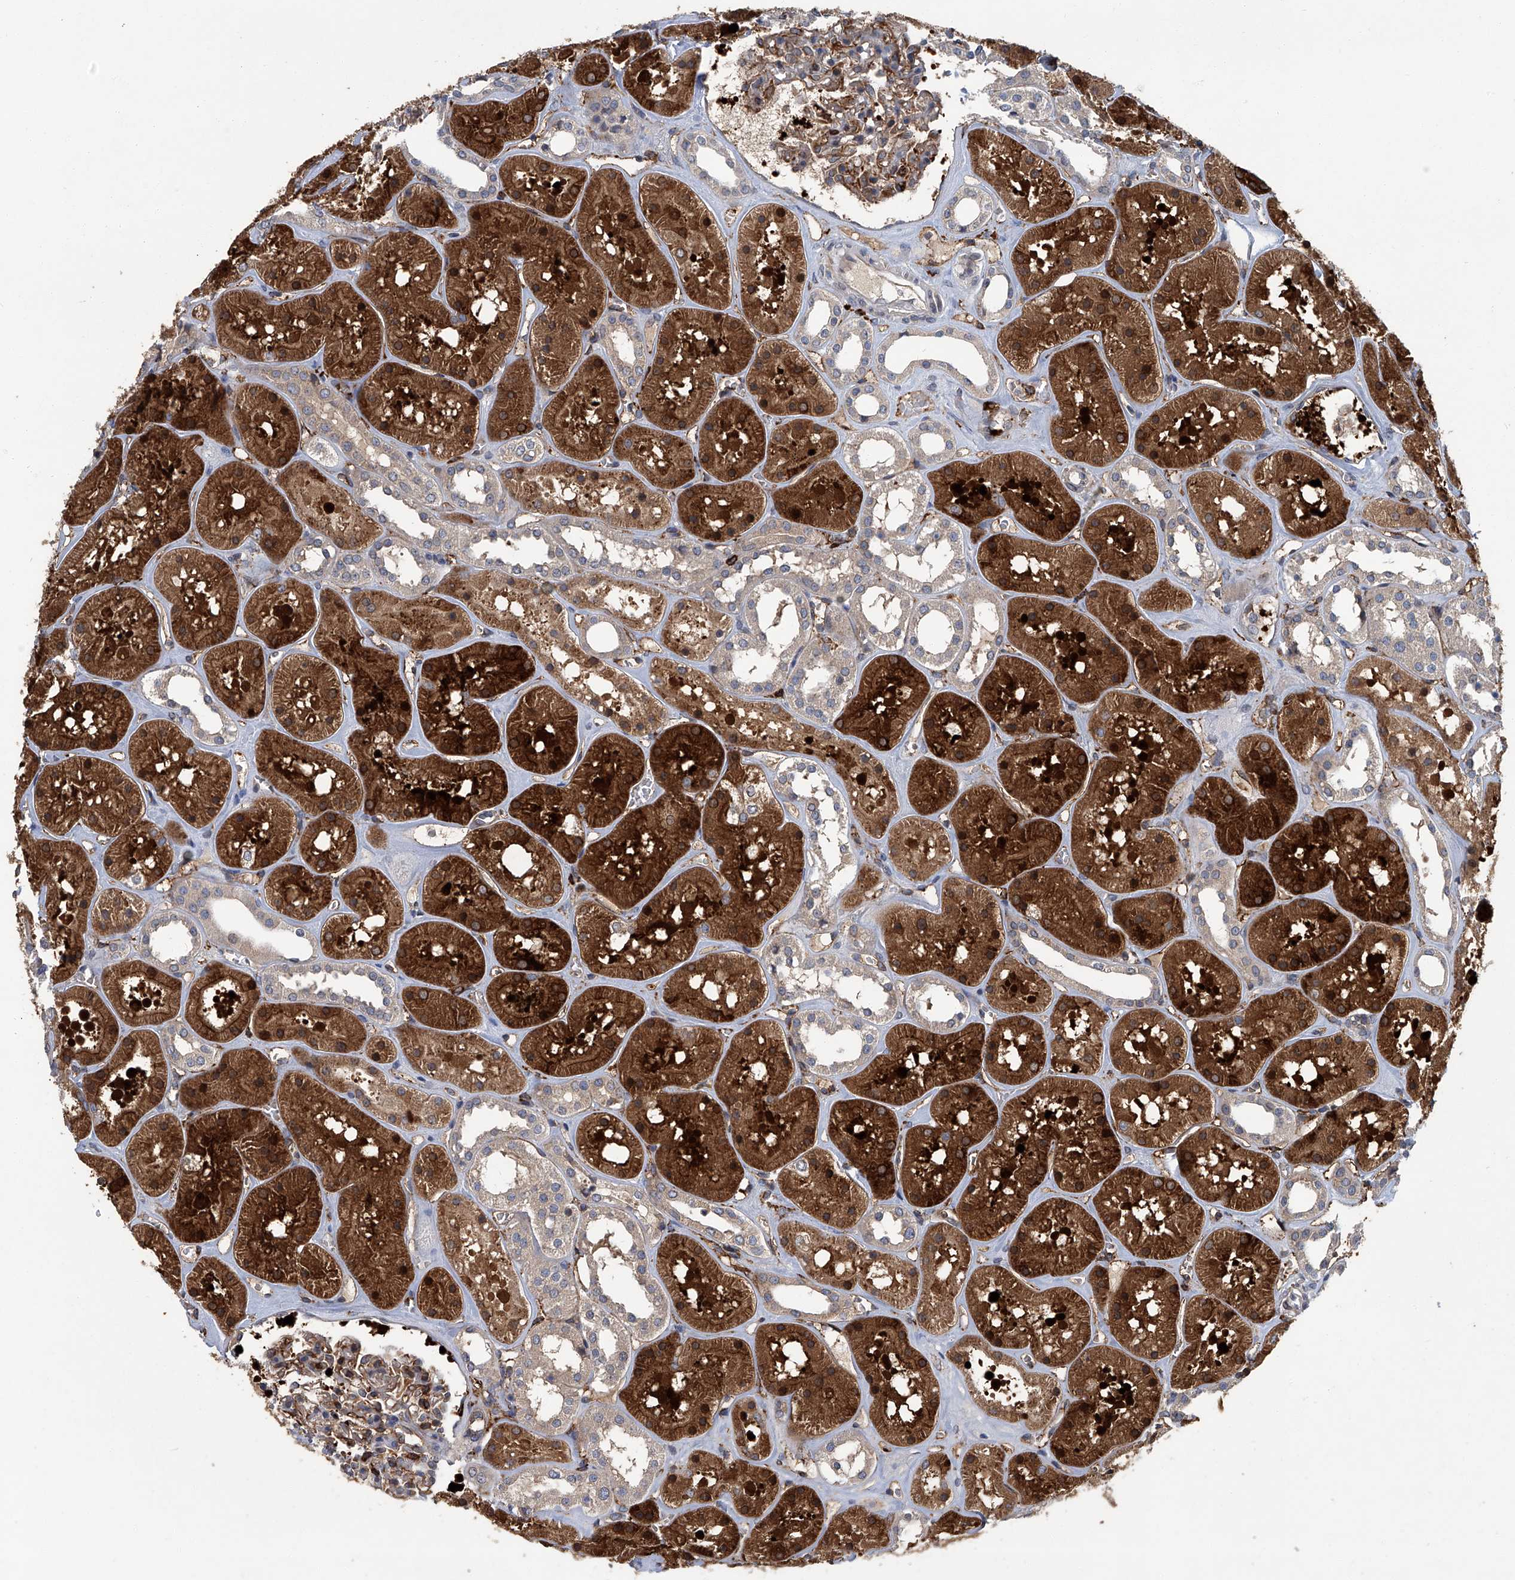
{"staining": {"intensity": "moderate", "quantity": "25%-75%", "location": "cytoplasmic/membranous"}, "tissue": "kidney", "cell_type": "Cells in glomeruli", "image_type": "normal", "snomed": [{"axis": "morphology", "description": "Normal tissue, NOS"}, {"axis": "topography", "description": "Kidney"}], "caption": "This is a micrograph of immunohistochemistry (IHC) staining of unremarkable kidney, which shows moderate expression in the cytoplasmic/membranous of cells in glomeruli.", "gene": "FAM167A", "patient": {"sex": "female", "age": 41}}